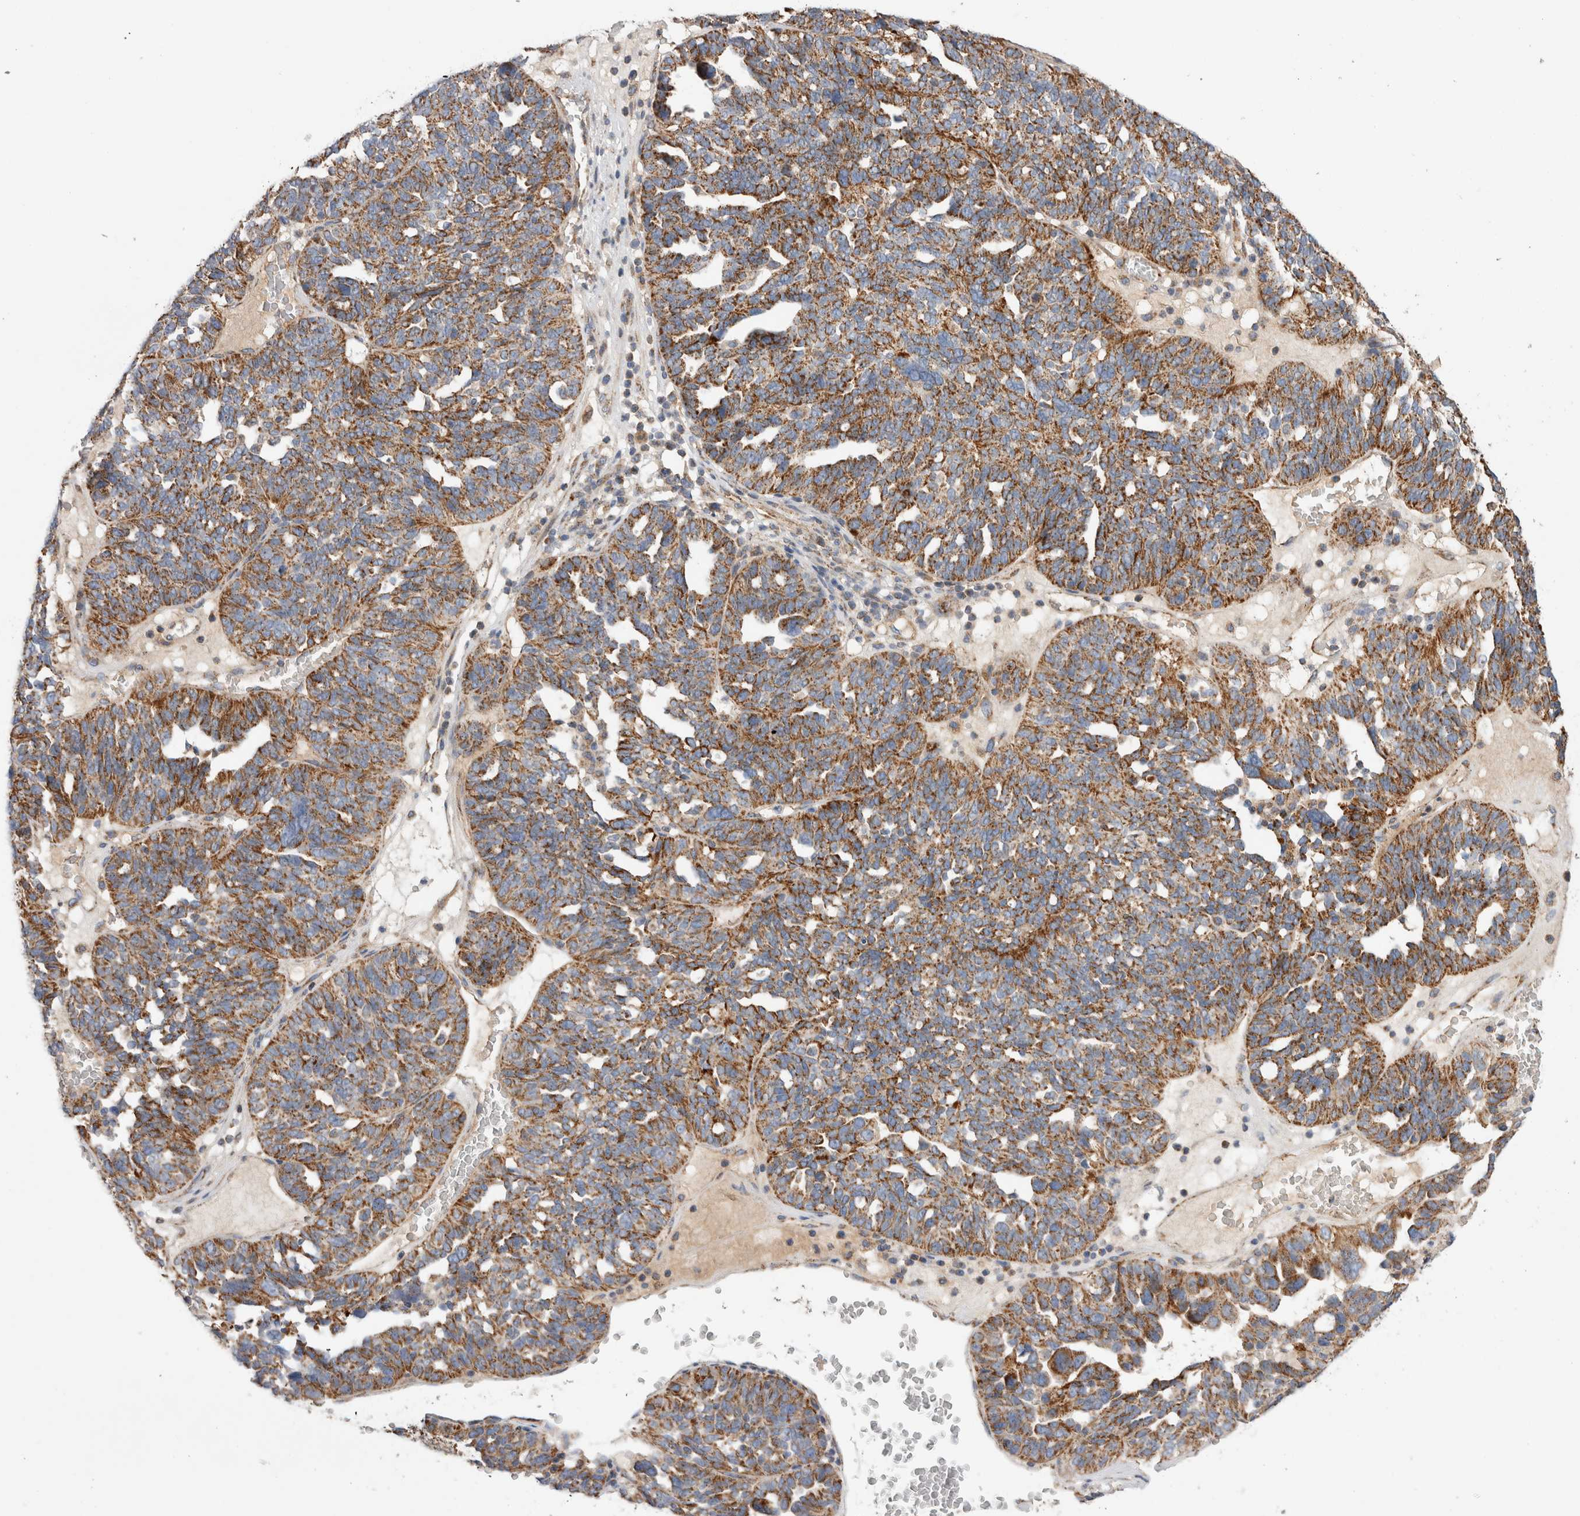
{"staining": {"intensity": "moderate", "quantity": ">75%", "location": "cytoplasmic/membranous"}, "tissue": "ovarian cancer", "cell_type": "Tumor cells", "image_type": "cancer", "snomed": [{"axis": "morphology", "description": "Cystadenocarcinoma, serous, NOS"}, {"axis": "topography", "description": "Ovary"}], "caption": "A photomicrograph of human ovarian cancer (serous cystadenocarcinoma) stained for a protein demonstrates moderate cytoplasmic/membranous brown staining in tumor cells. (DAB (3,3'-diaminobenzidine) IHC with brightfield microscopy, high magnification).", "gene": "IARS2", "patient": {"sex": "female", "age": 59}}